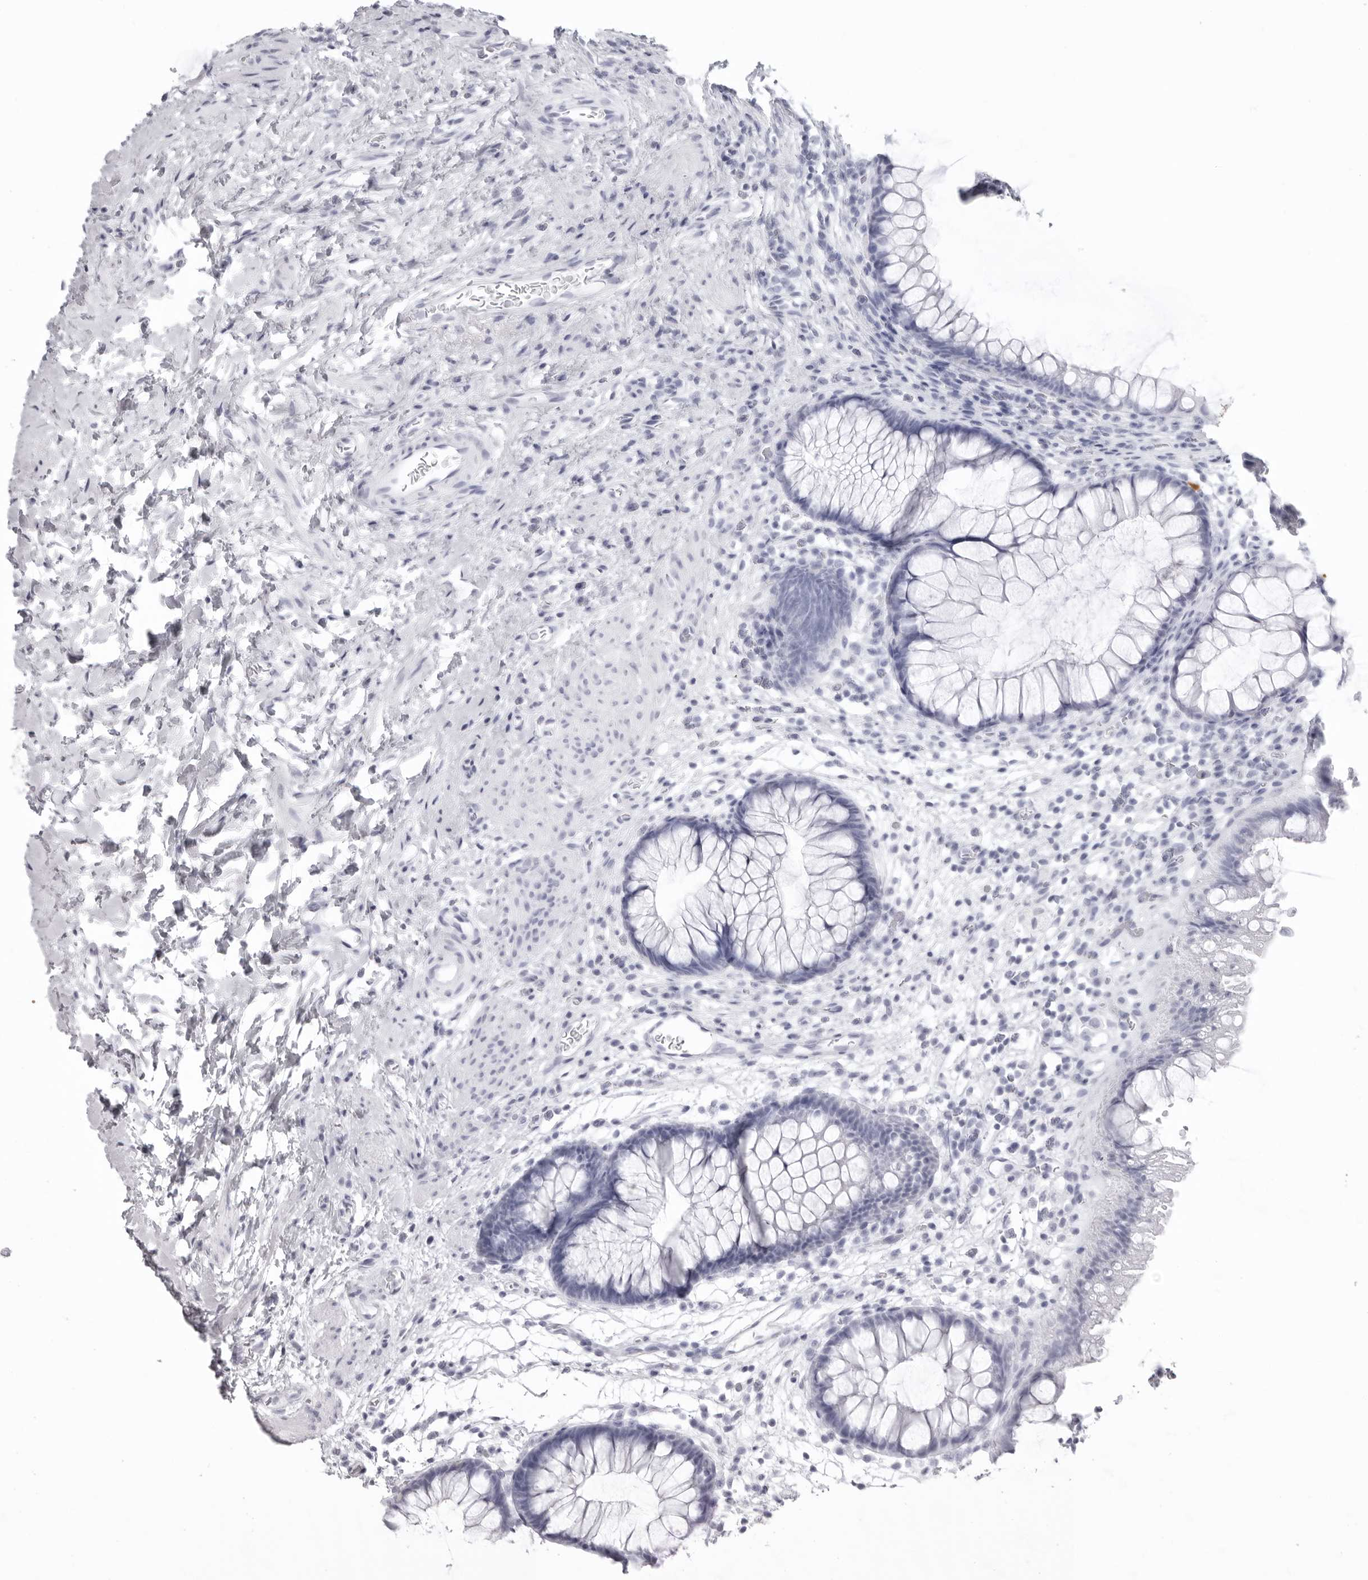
{"staining": {"intensity": "negative", "quantity": "none", "location": "none"}, "tissue": "colon", "cell_type": "Endothelial cells", "image_type": "normal", "snomed": [{"axis": "morphology", "description": "Normal tissue, NOS"}, {"axis": "topography", "description": "Colon"}], "caption": "Immunohistochemistry micrograph of normal human colon stained for a protein (brown), which displays no staining in endothelial cells.", "gene": "KLK9", "patient": {"sex": "female", "age": 62}}